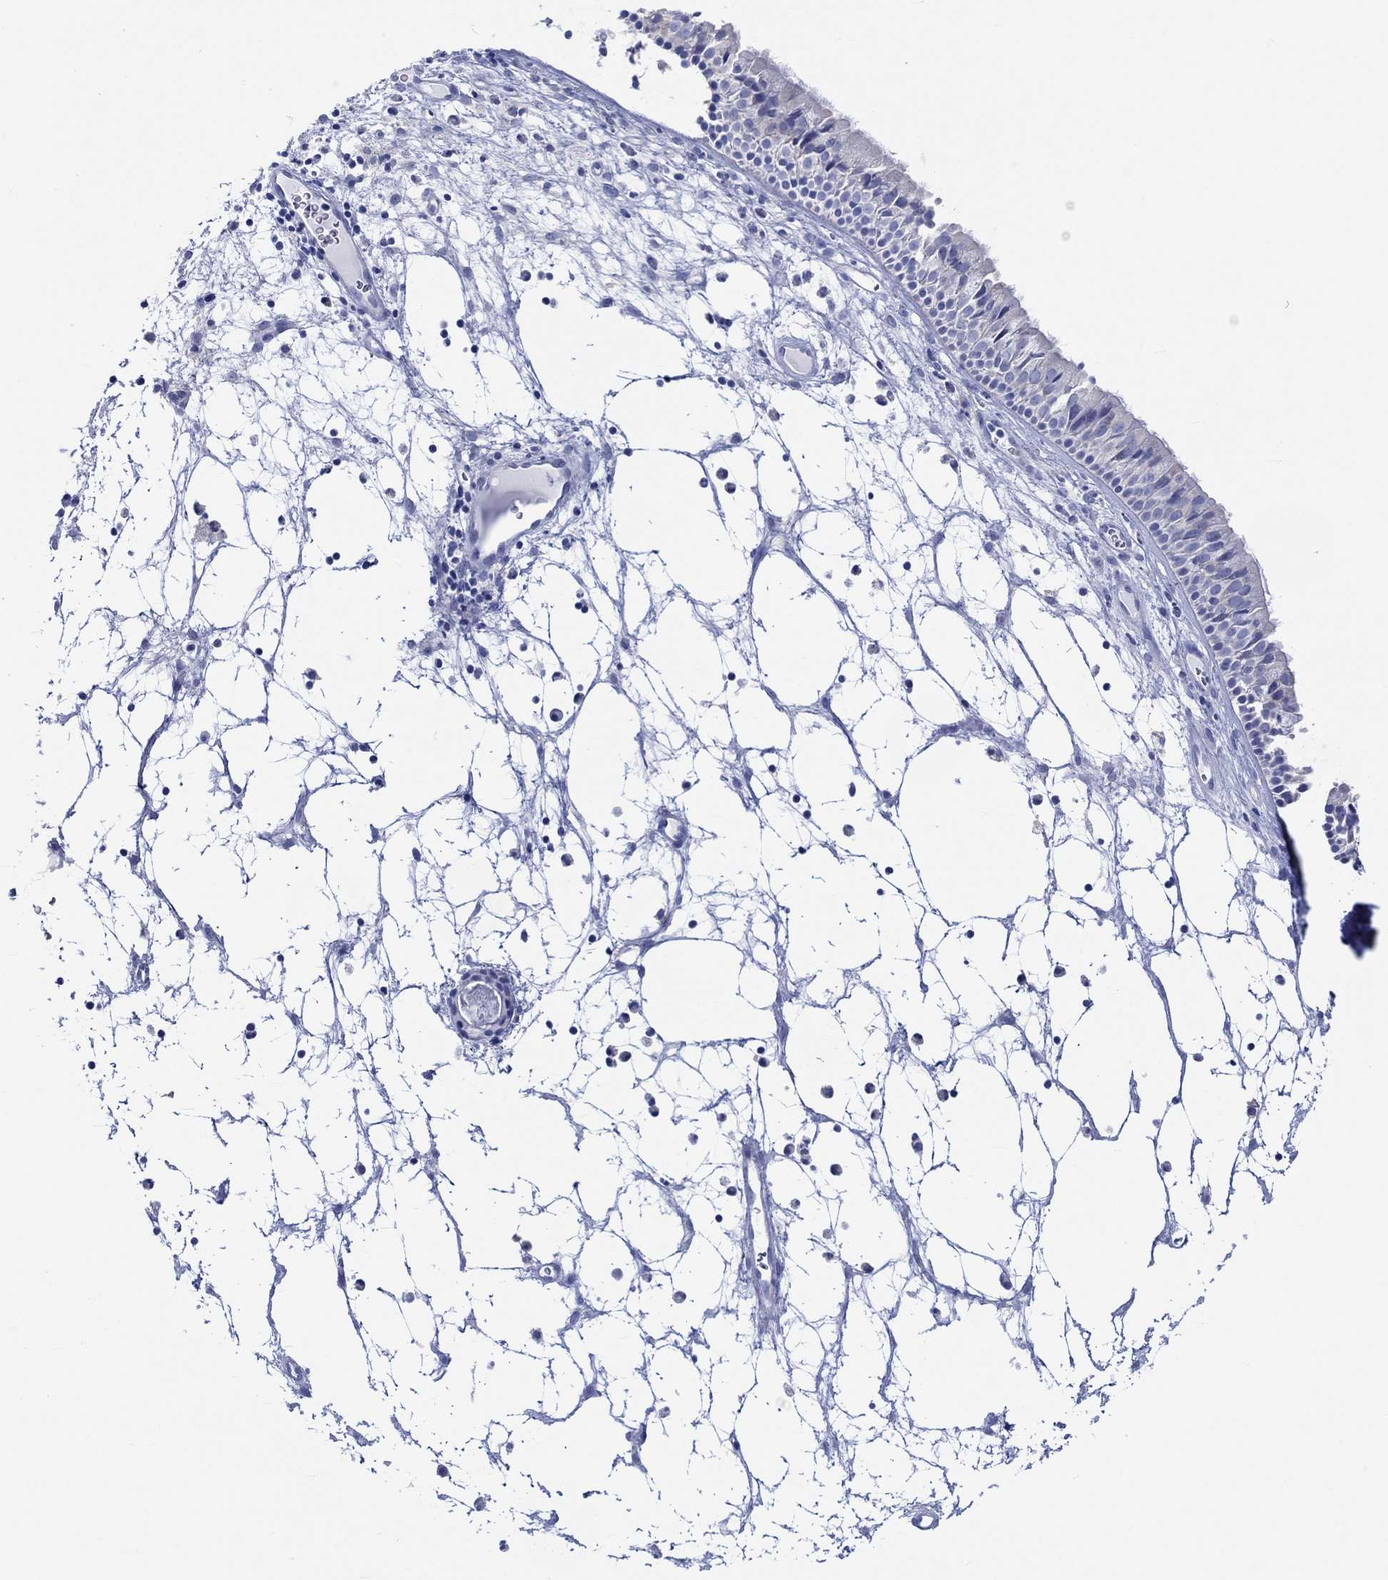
{"staining": {"intensity": "negative", "quantity": "none", "location": "none"}, "tissue": "nasopharynx", "cell_type": "Respiratory epithelial cells", "image_type": "normal", "snomed": [{"axis": "morphology", "description": "Normal tissue, NOS"}, {"axis": "topography", "description": "Nasopharynx"}], "caption": "Respiratory epithelial cells show no significant protein expression in normal nasopharynx.", "gene": "REEP6", "patient": {"sex": "male", "age": 83}}